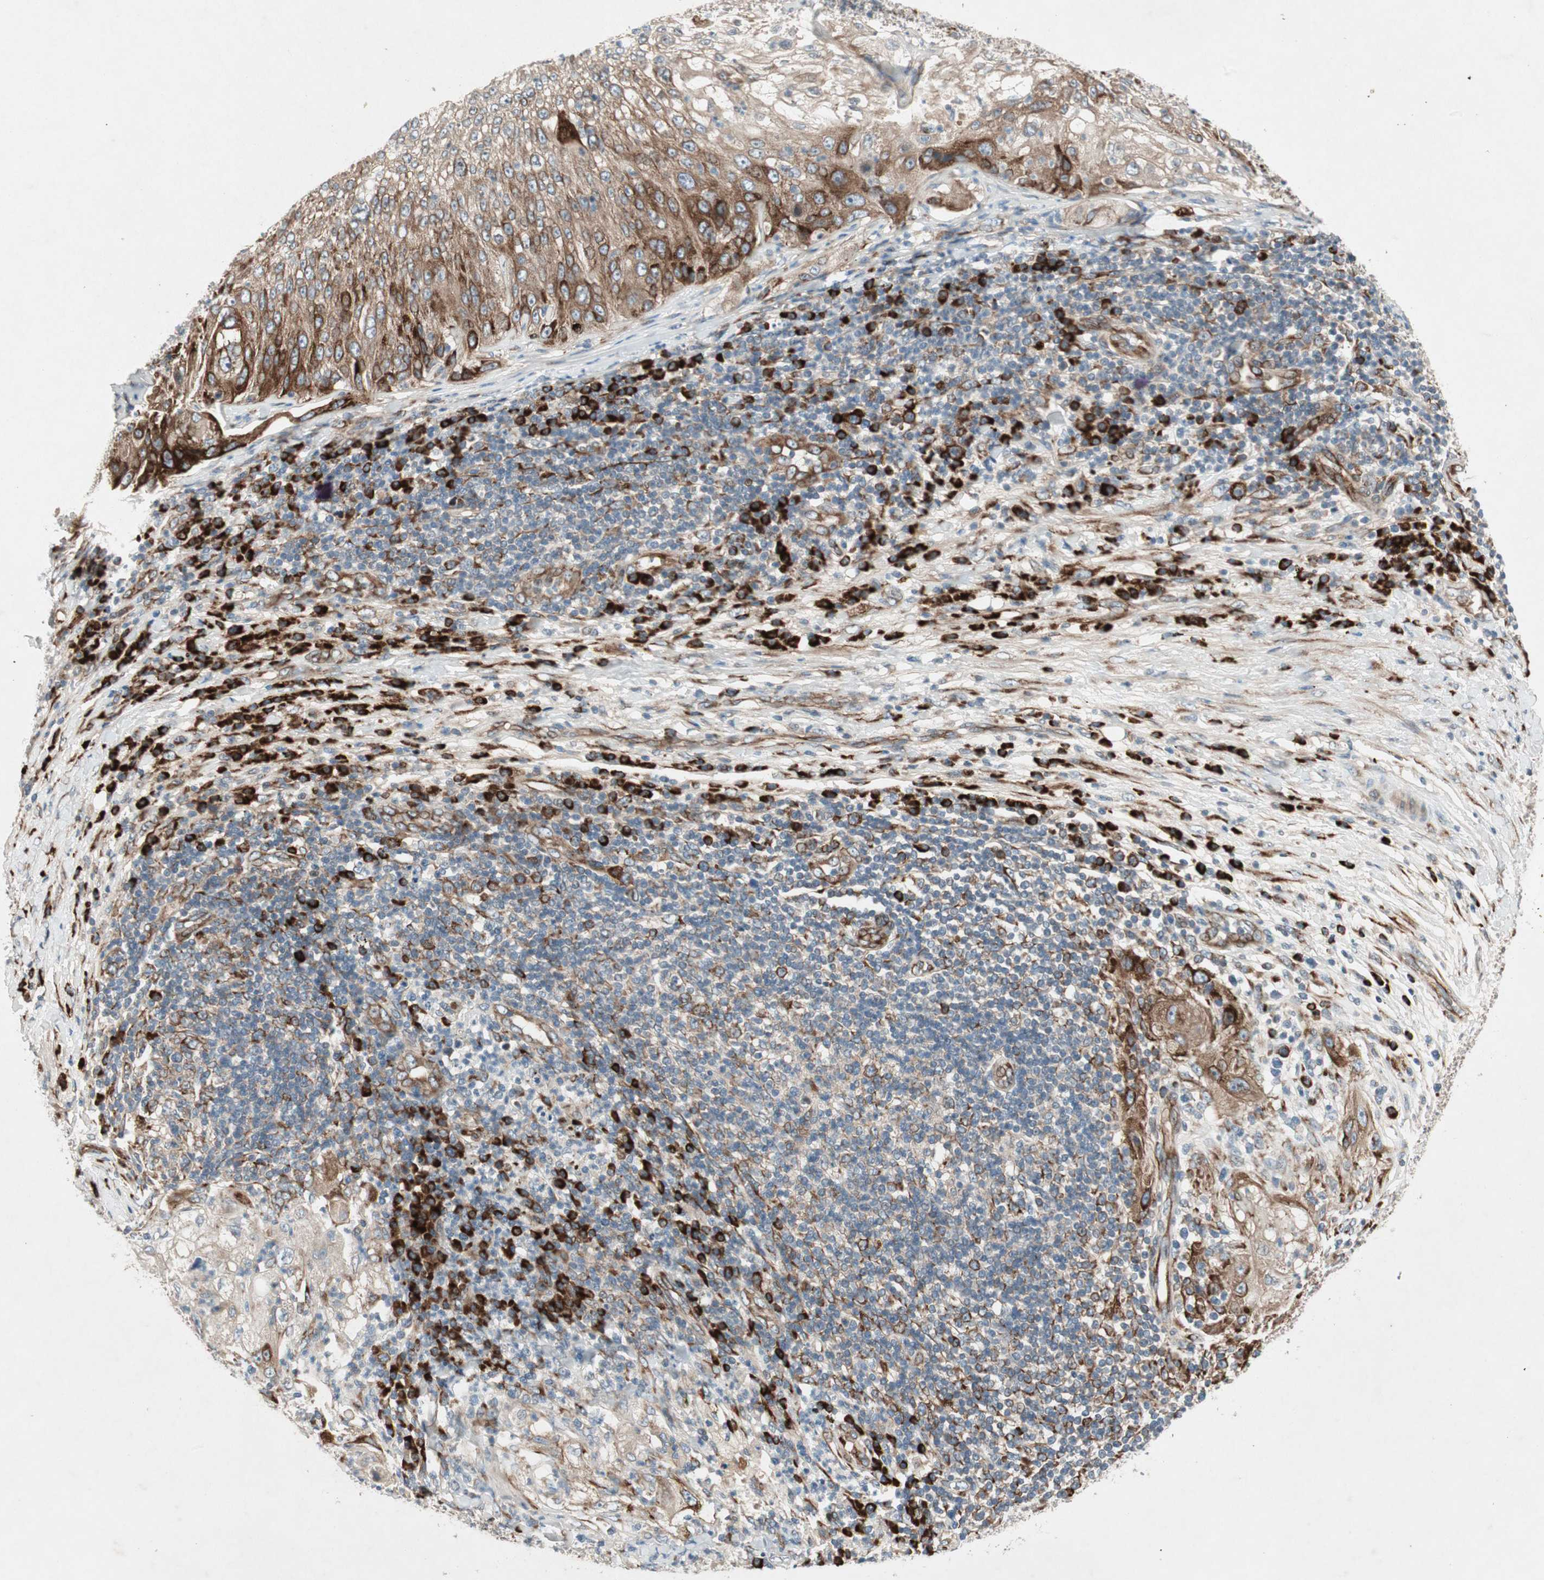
{"staining": {"intensity": "moderate", "quantity": ">75%", "location": "cytoplasmic/membranous"}, "tissue": "lung cancer", "cell_type": "Tumor cells", "image_type": "cancer", "snomed": [{"axis": "morphology", "description": "Inflammation, NOS"}, {"axis": "morphology", "description": "Squamous cell carcinoma, NOS"}, {"axis": "topography", "description": "Lymph node"}, {"axis": "topography", "description": "Soft tissue"}, {"axis": "topography", "description": "Lung"}], "caption": "IHC image of human lung cancer stained for a protein (brown), which exhibits medium levels of moderate cytoplasmic/membranous positivity in about >75% of tumor cells.", "gene": "APOO", "patient": {"sex": "male", "age": 66}}